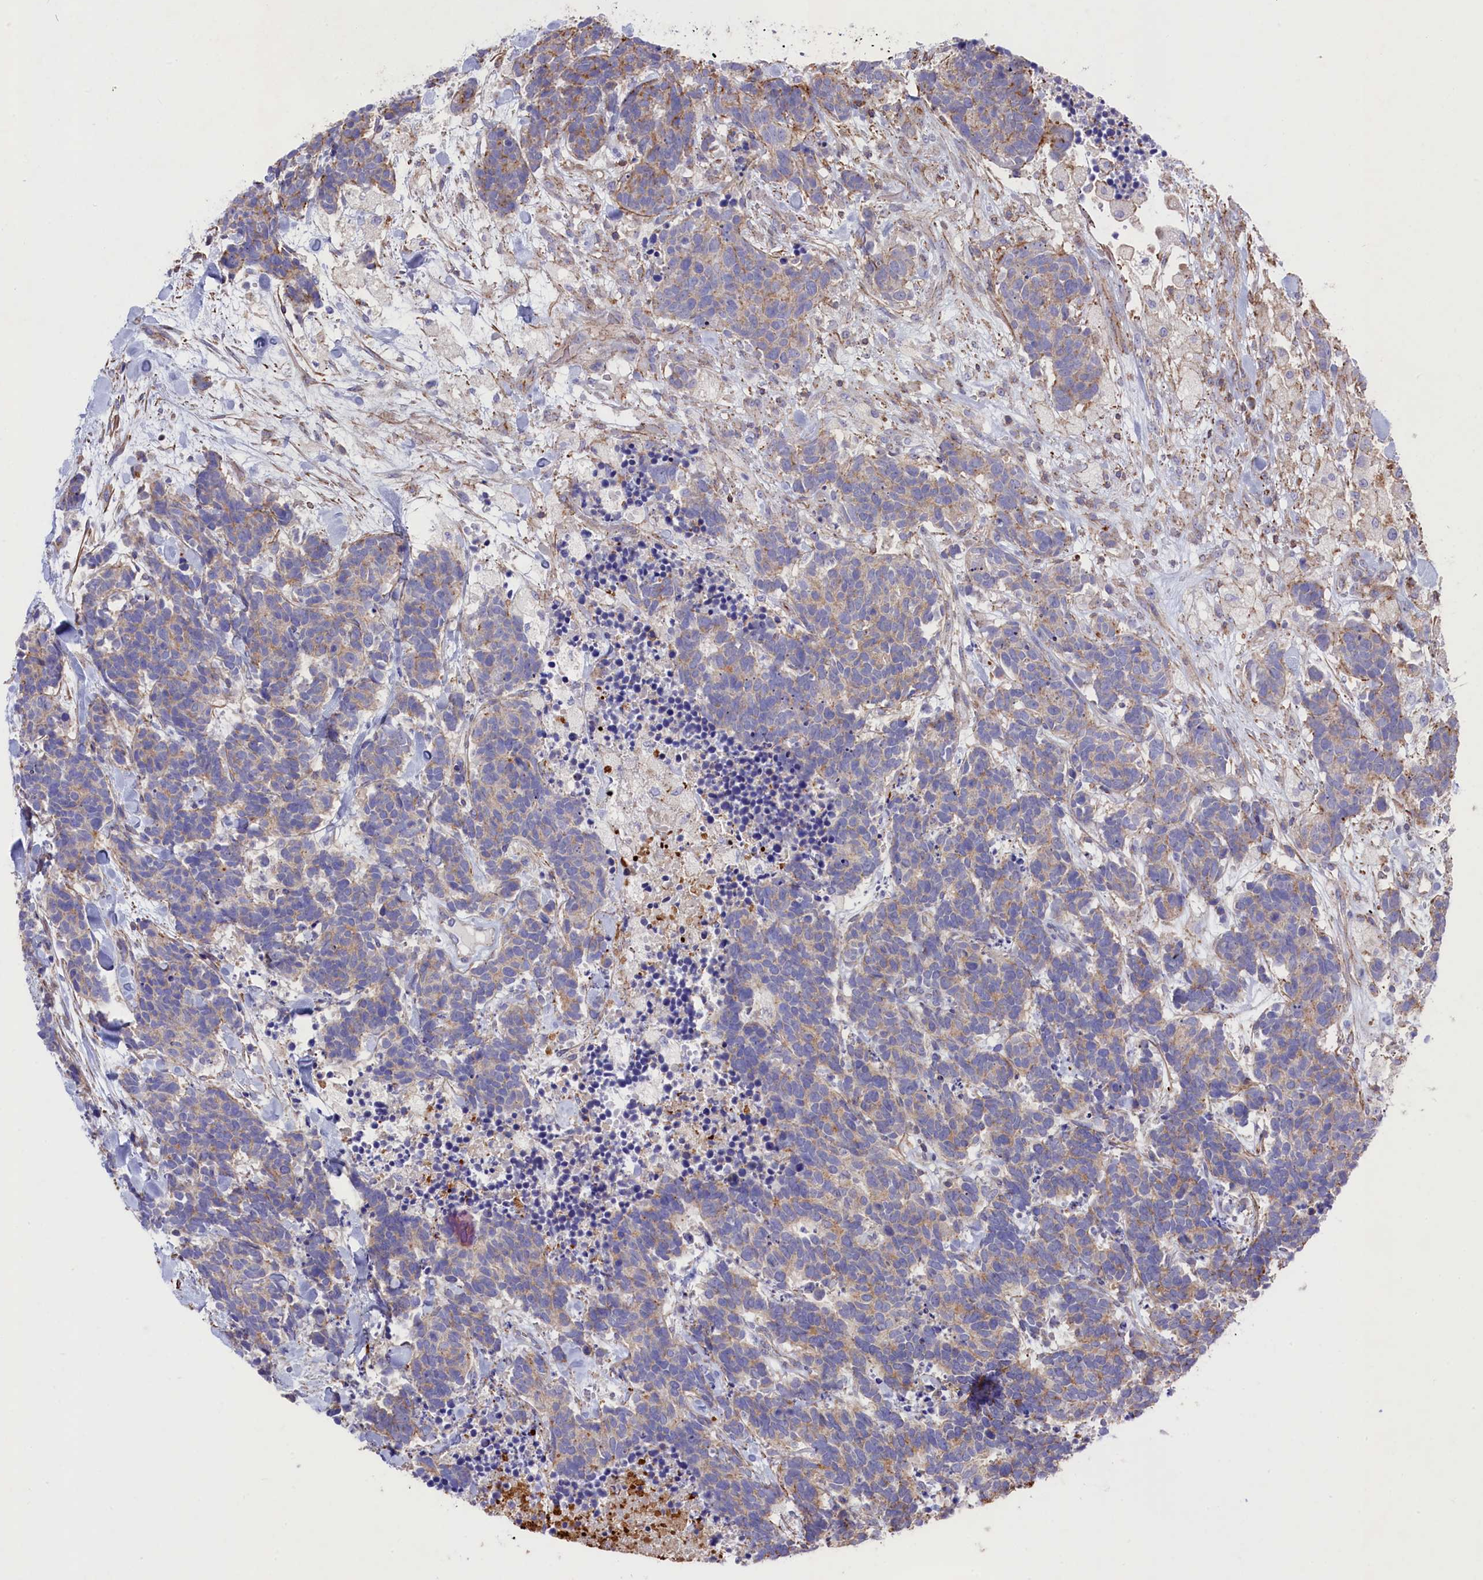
{"staining": {"intensity": "moderate", "quantity": "25%-75%", "location": "cytoplasmic/membranous"}, "tissue": "carcinoid", "cell_type": "Tumor cells", "image_type": "cancer", "snomed": [{"axis": "morphology", "description": "Carcinoma, NOS"}, {"axis": "morphology", "description": "Carcinoid, malignant, NOS"}, {"axis": "topography", "description": "Prostate"}], "caption": "Carcinoid stained with IHC shows moderate cytoplasmic/membranous positivity in about 25%-75% of tumor cells. (DAB (3,3'-diaminobenzidine) = brown stain, brightfield microscopy at high magnification).", "gene": "RAPSN", "patient": {"sex": "male", "age": 57}}